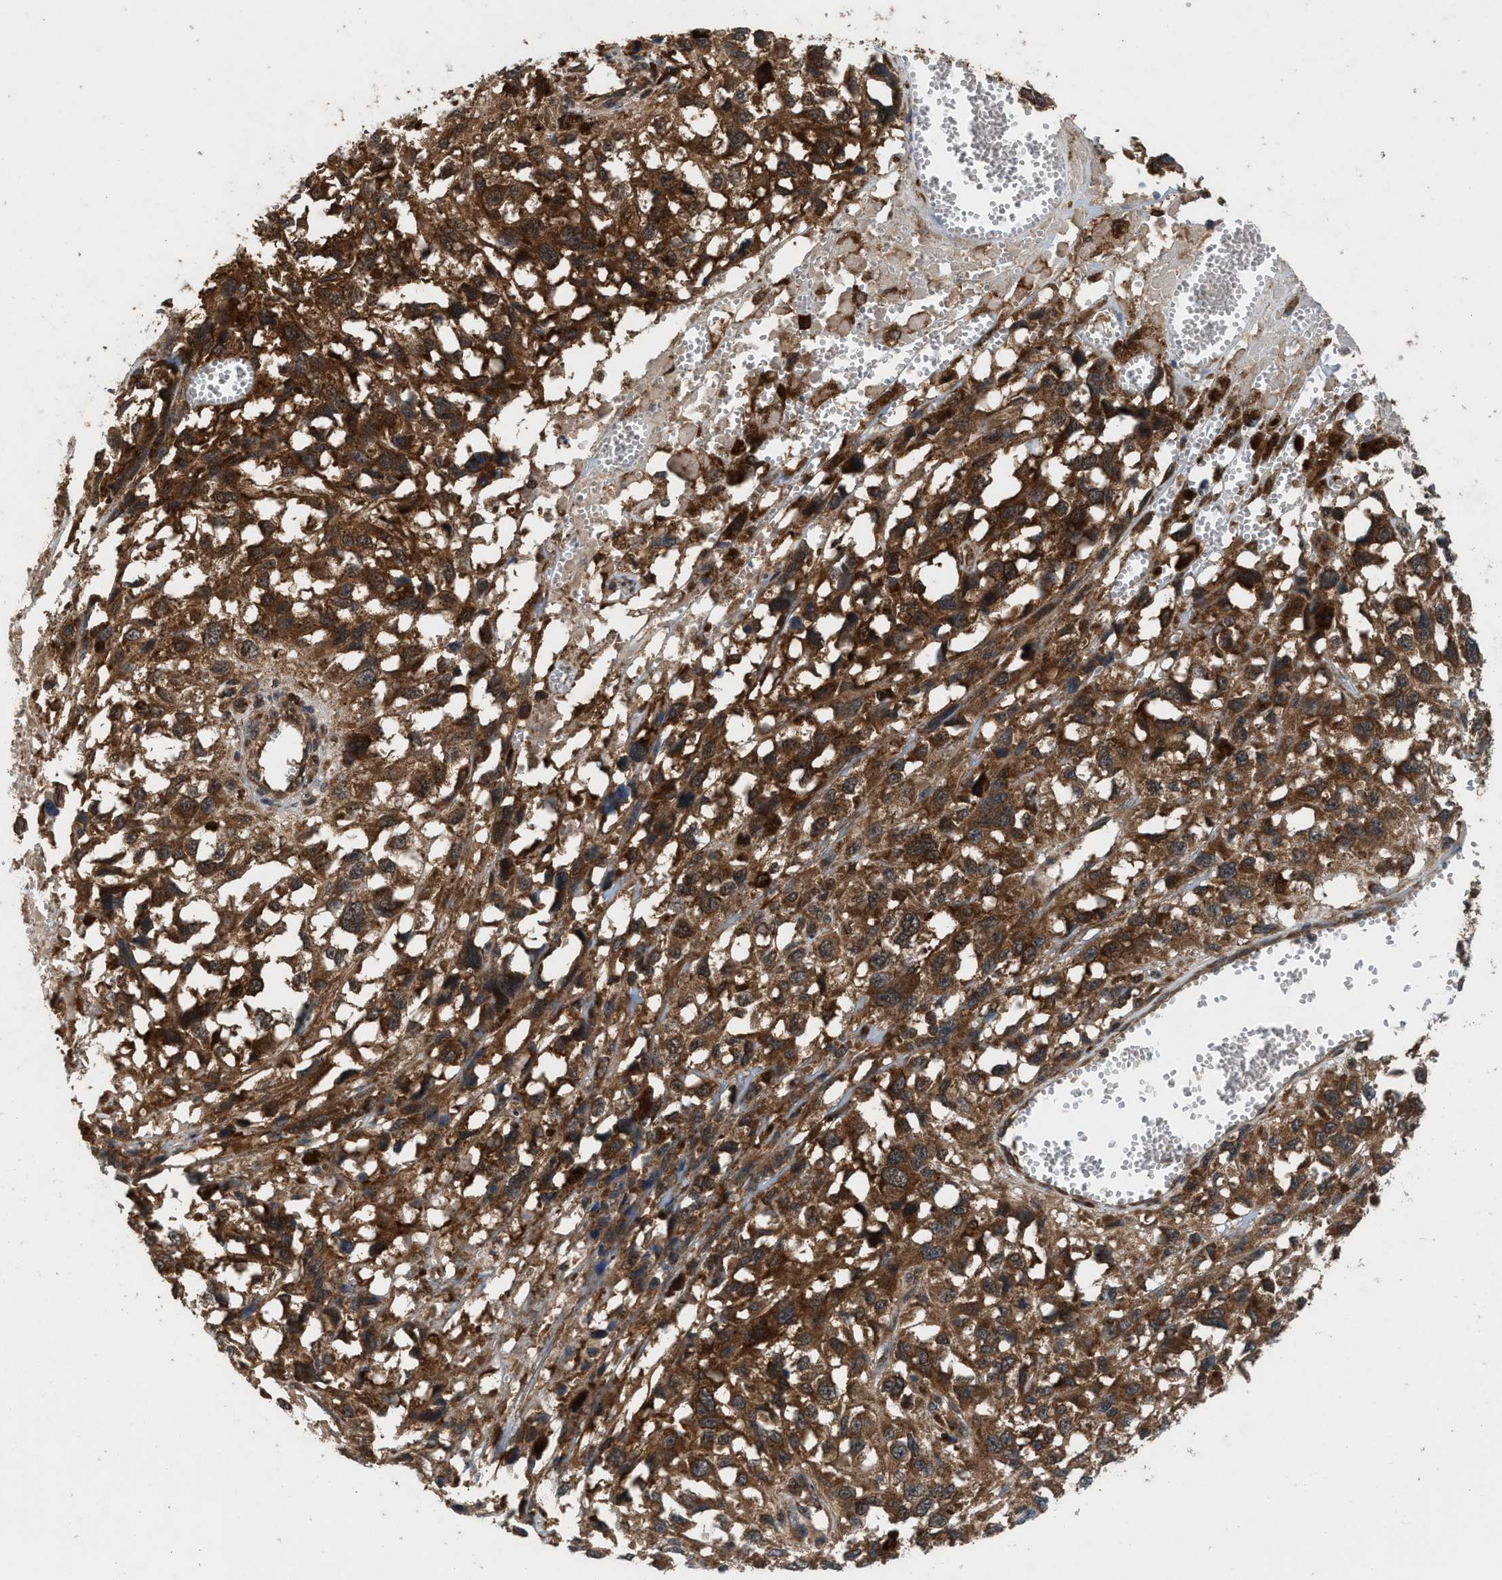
{"staining": {"intensity": "strong", "quantity": ">75%", "location": "cytoplasmic/membranous,nuclear"}, "tissue": "melanoma", "cell_type": "Tumor cells", "image_type": "cancer", "snomed": [{"axis": "morphology", "description": "Malignant melanoma, Metastatic site"}, {"axis": "topography", "description": "Lymph node"}], "caption": "High-power microscopy captured an immunohistochemistry image of malignant melanoma (metastatic site), revealing strong cytoplasmic/membranous and nuclear positivity in approximately >75% of tumor cells.", "gene": "OXSR1", "patient": {"sex": "male", "age": 59}}